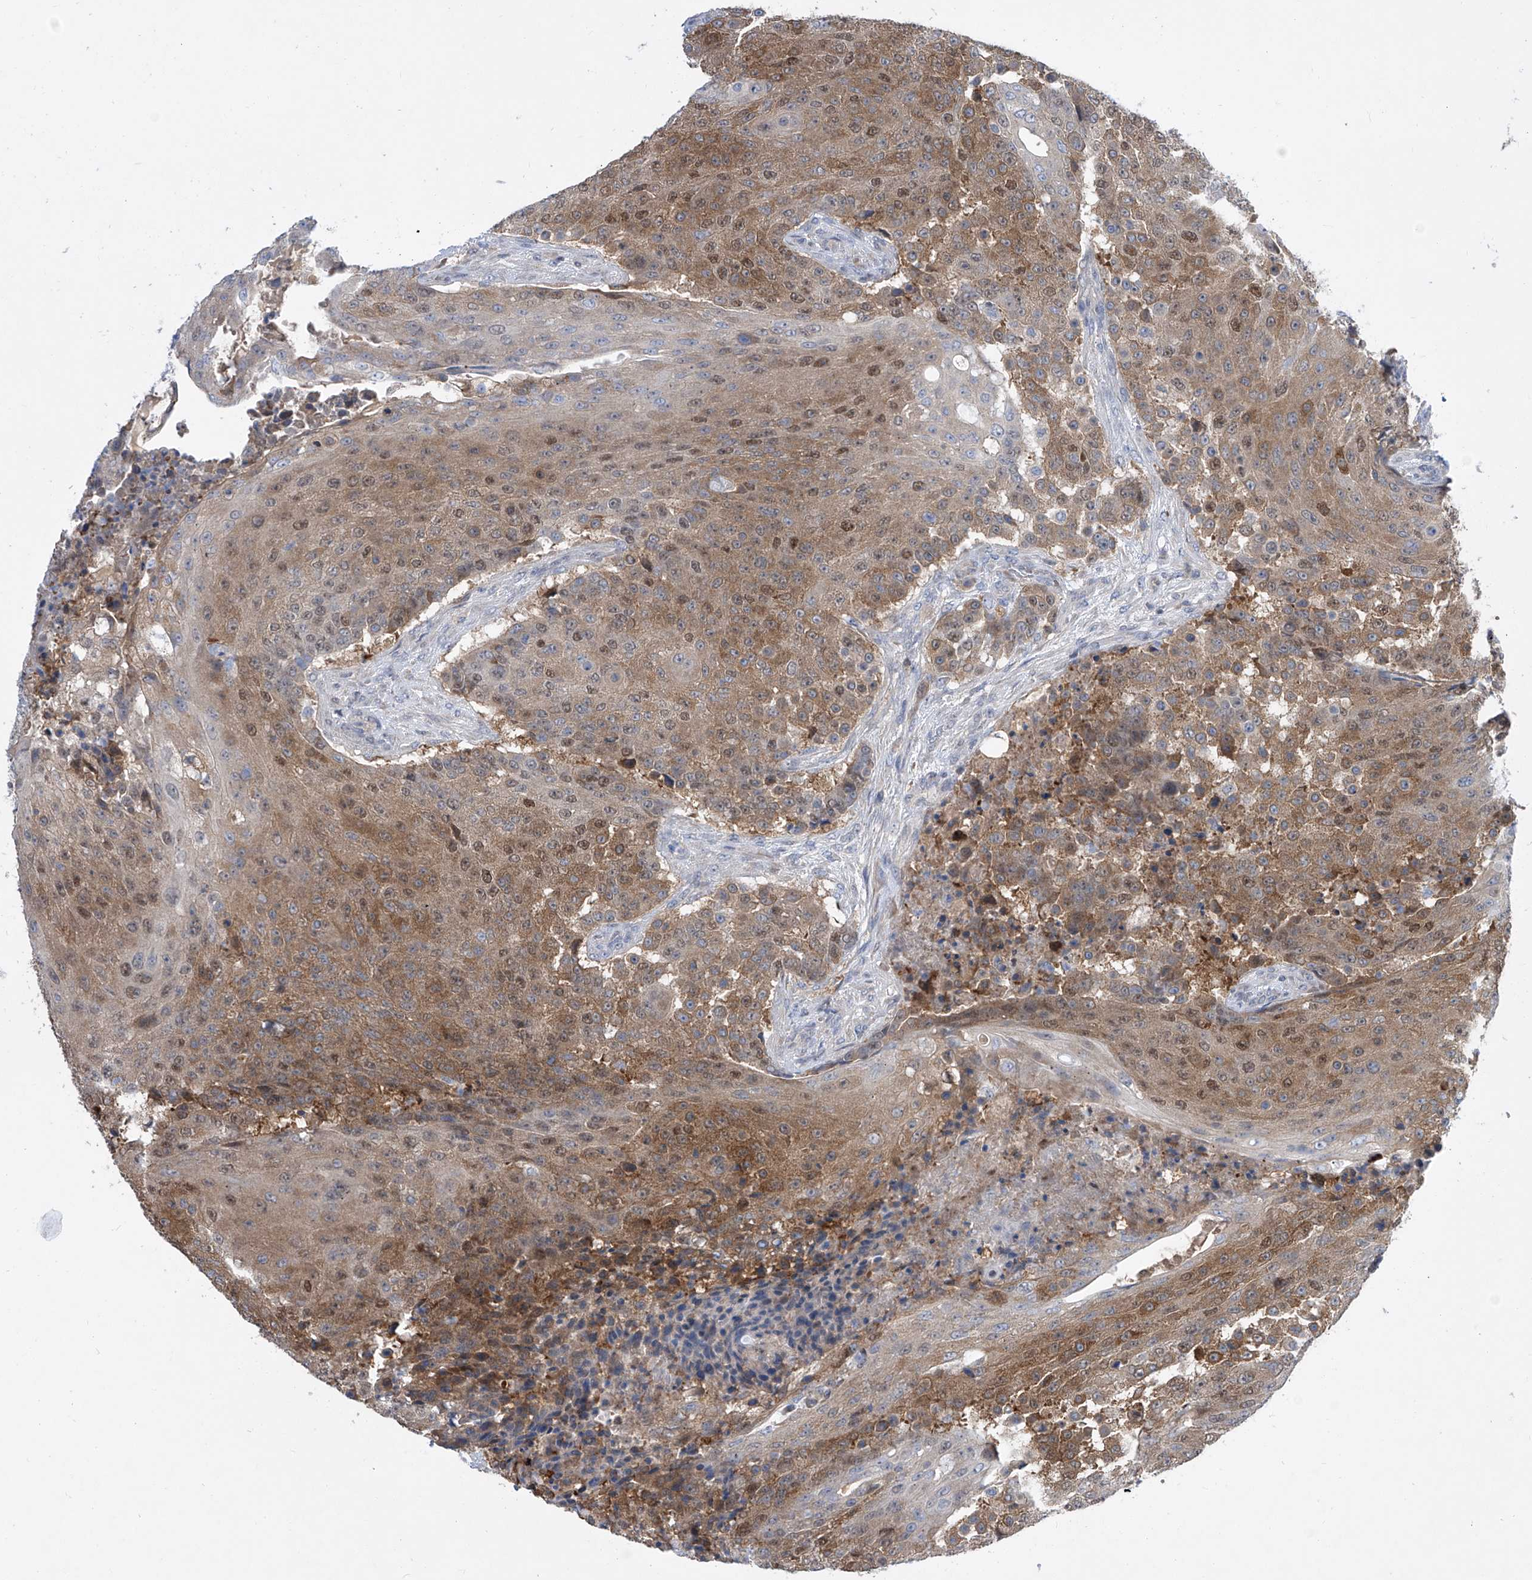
{"staining": {"intensity": "moderate", "quantity": ">75%", "location": "cytoplasmic/membranous,nuclear"}, "tissue": "urothelial cancer", "cell_type": "Tumor cells", "image_type": "cancer", "snomed": [{"axis": "morphology", "description": "Urothelial carcinoma, High grade"}, {"axis": "topography", "description": "Urinary bladder"}], "caption": "Tumor cells show medium levels of moderate cytoplasmic/membranous and nuclear positivity in about >75% of cells in human high-grade urothelial carcinoma. The protein is stained brown, and the nuclei are stained in blue (DAB (3,3'-diaminobenzidine) IHC with brightfield microscopy, high magnification).", "gene": "SRBD1", "patient": {"sex": "female", "age": 63}}